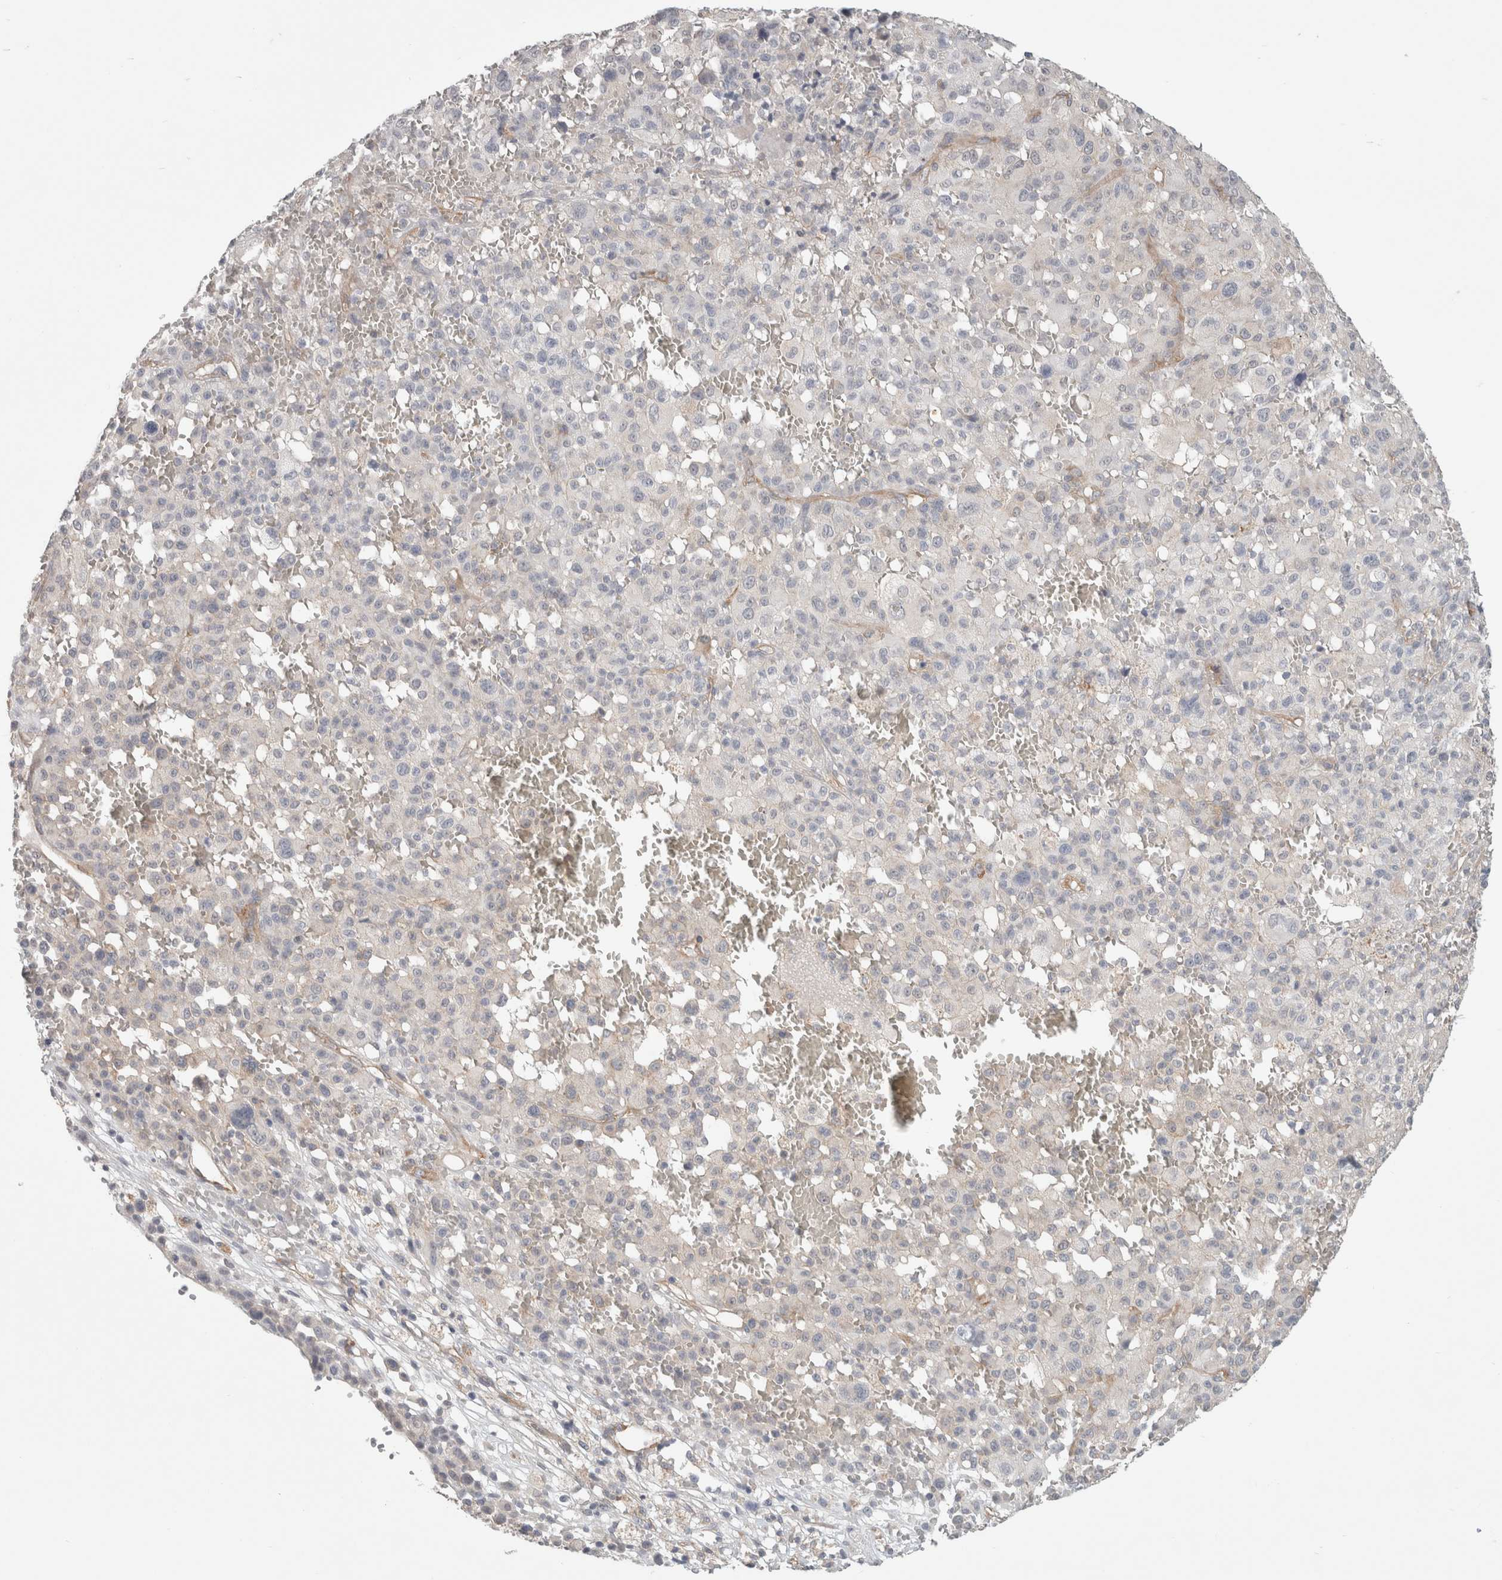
{"staining": {"intensity": "negative", "quantity": "none", "location": "none"}, "tissue": "melanoma", "cell_type": "Tumor cells", "image_type": "cancer", "snomed": [{"axis": "morphology", "description": "Malignant melanoma, Metastatic site"}, {"axis": "topography", "description": "Skin"}], "caption": "IHC micrograph of neoplastic tissue: malignant melanoma (metastatic site) stained with DAB demonstrates no significant protein staining in tumor cells. The staining is performed using DAB brown chromogen with nuclei counter-stained in using hematoxylin.", "gene": "RASAL2", "patient": {"sex": "female", "age": 74}}